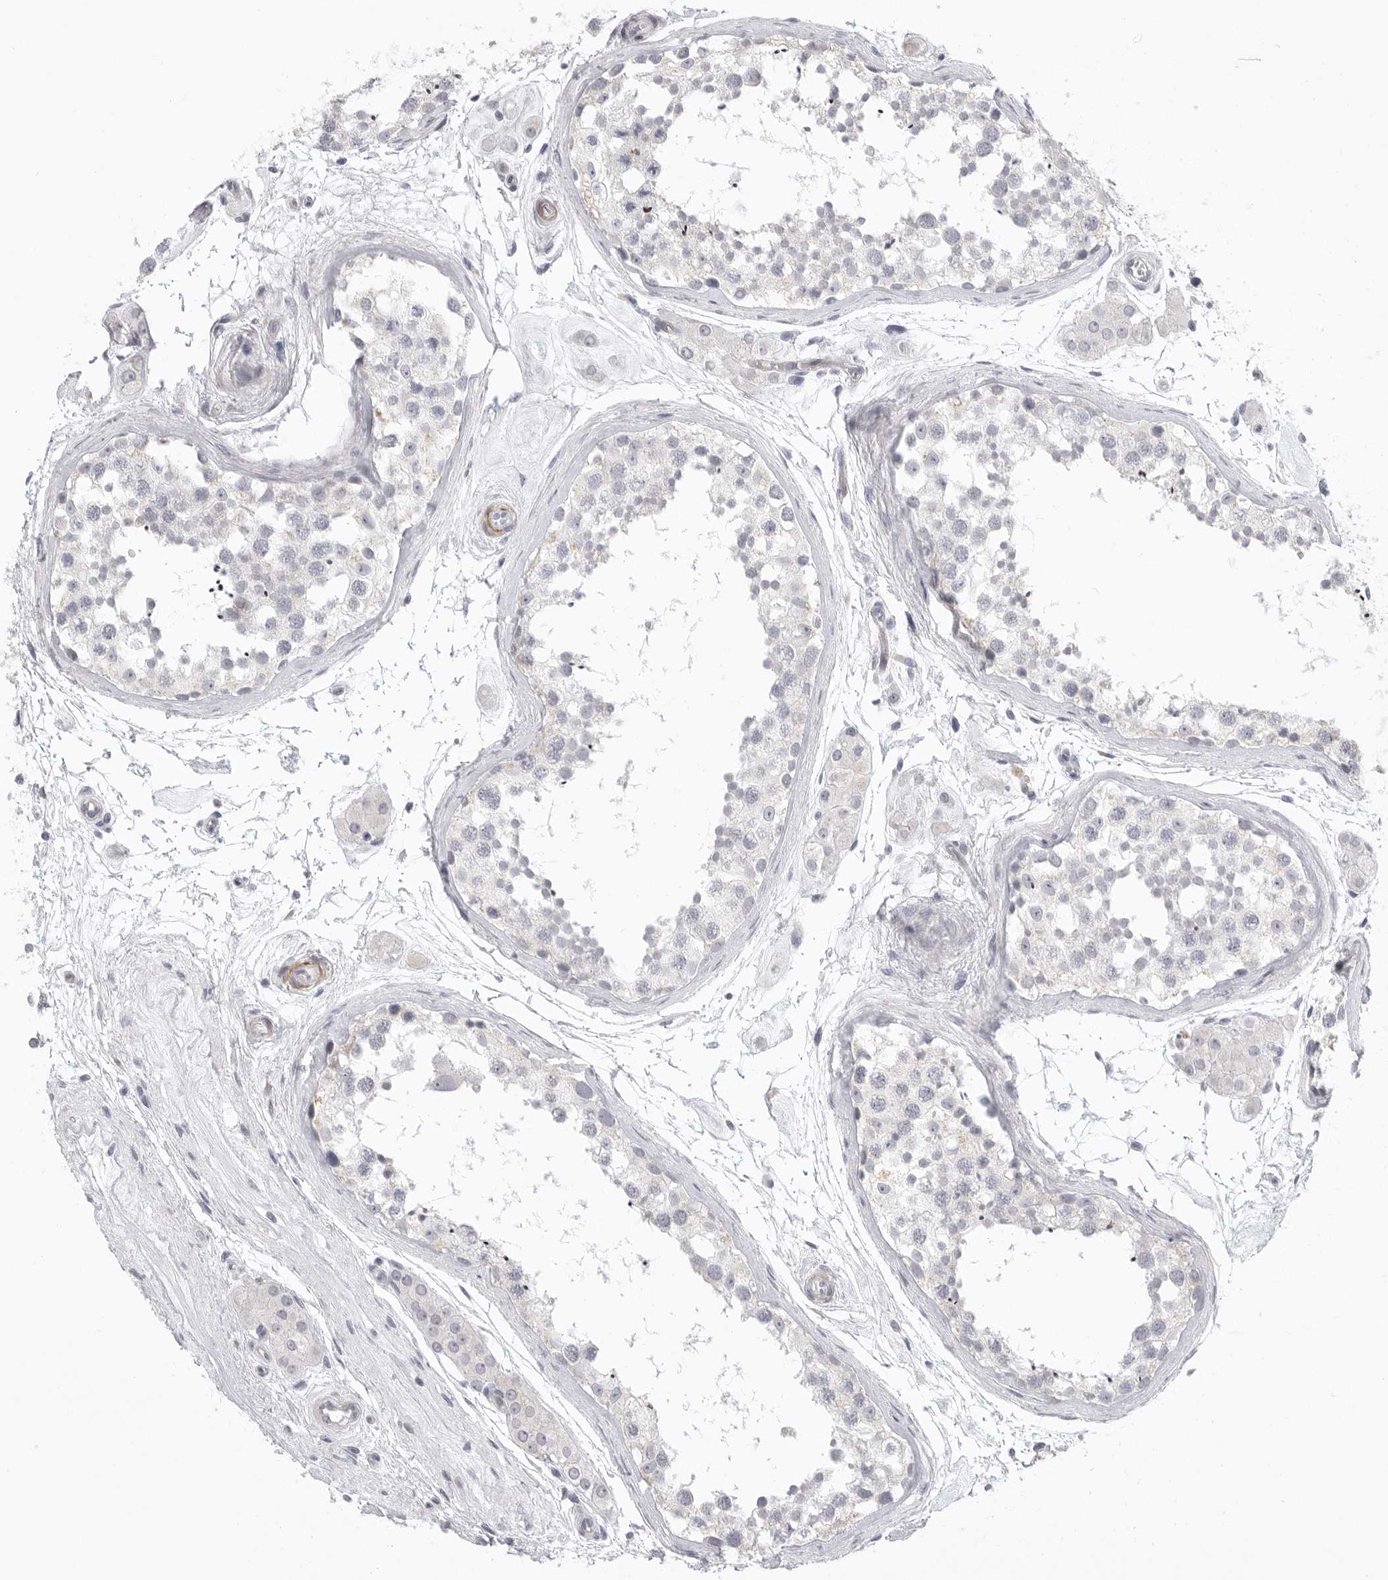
{"staining": {"intensity": "negative", "quantity": "none", "location": "none"}, "tissue": "testis", "cell_type": "Cells in seminiferous ducts", "image_type": "normal", "snomed": [{"axis": "morphology", "description": "Normal tissue, NOS"}, {"axis": "topography", "description": "Testis"}], "caption": "A high-resolution histopathology image shows immunohistochemistry (IHC) staining of benign testis, which demonstrates no significant expression in cells in seminiferous ducts.", "gene": "STAB2", "patient": {"sex": "male", "age": 56}}